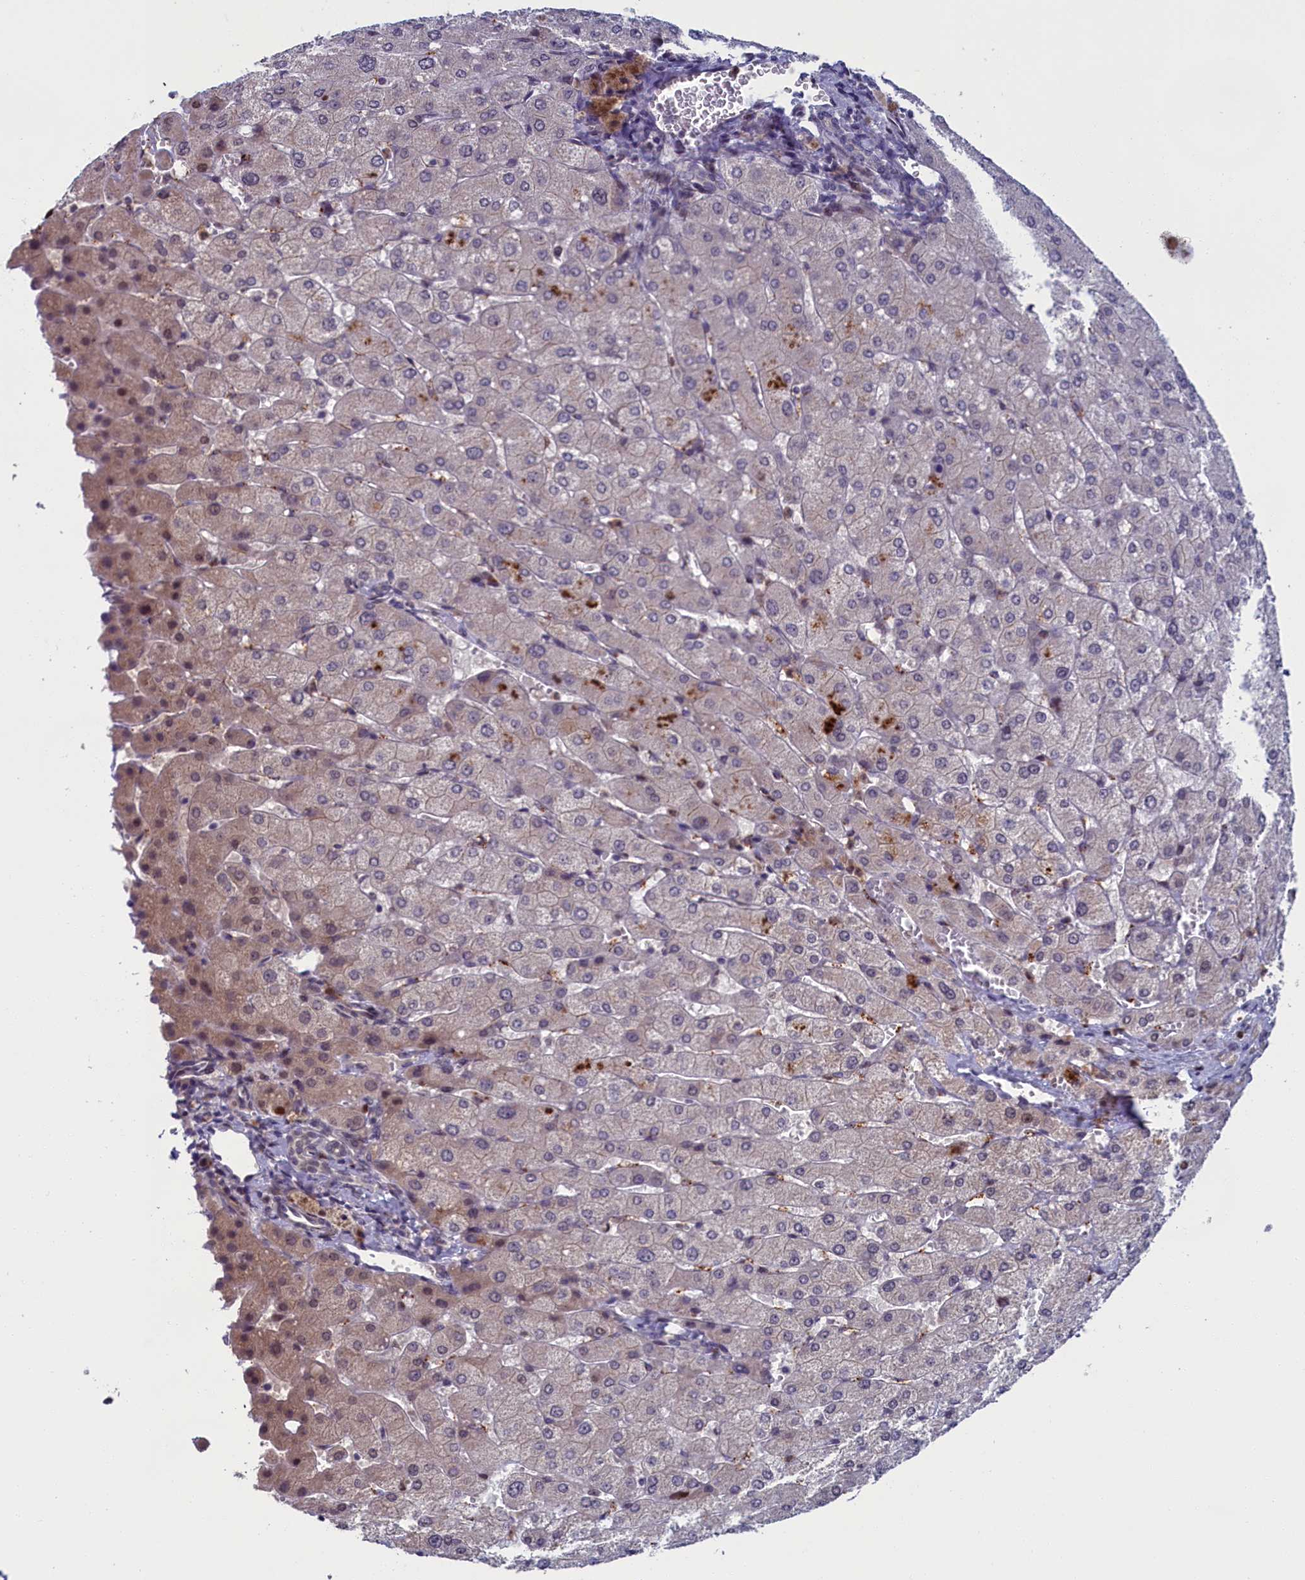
{"staining": {"intensity": "negative", "quantity": "none", "location": "none"}, "tissue": "liver", "cell_type": "Cholangiocytes", "image_type": "normal", "snomed": [{"axis": "morphology", "description": "Normal tissue, NOS"}, {"axis": "topography", "description": "Liver"}], "caption": "This photomicrograph is of benign liver stained with immunohistochemistry to label a protein in brown with the nuclei are counter-stained blue. There is no expression in cholangiocytes.", "gene": "LIG1", "patient": {"sex": "male", "age": 55}}